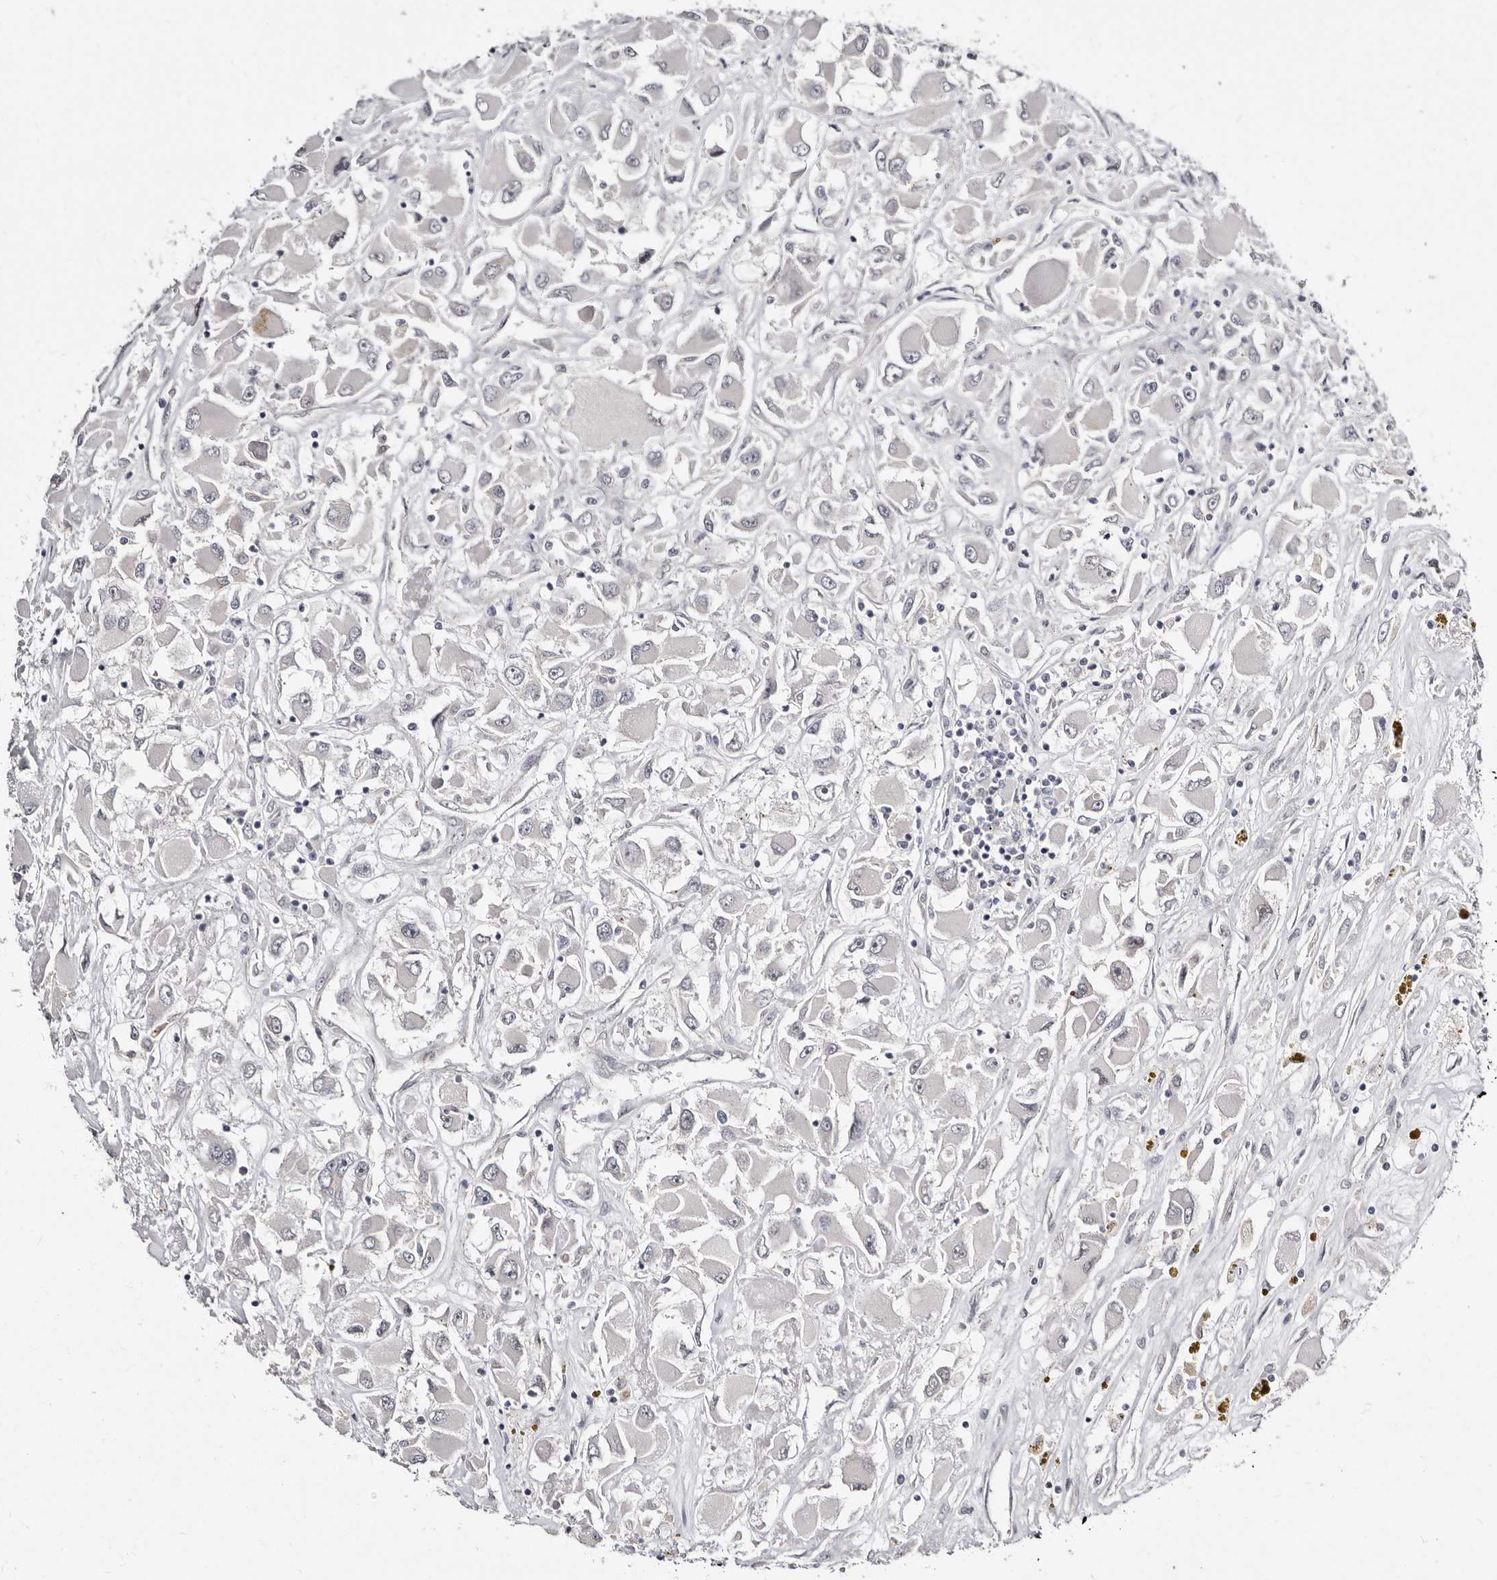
{"staining": {"intensity": "negative", "quantity": "none", "location": "none"}, "tissue": "renal cancer", "cell_type": "Tumor cells", "image_type": "cancer", "snomed": [{"axis": "morphology", "description": "Adenocarcinoma, NOS"}, {"axis": "topography", "description": "Kidney"}], "caption": "Renal cancer stained for a protein using immunohistochemistry (IHC) displays no expression tumor cells.", "gene": "KLHL4", "patient": {"sex": "female", "age": 52}}